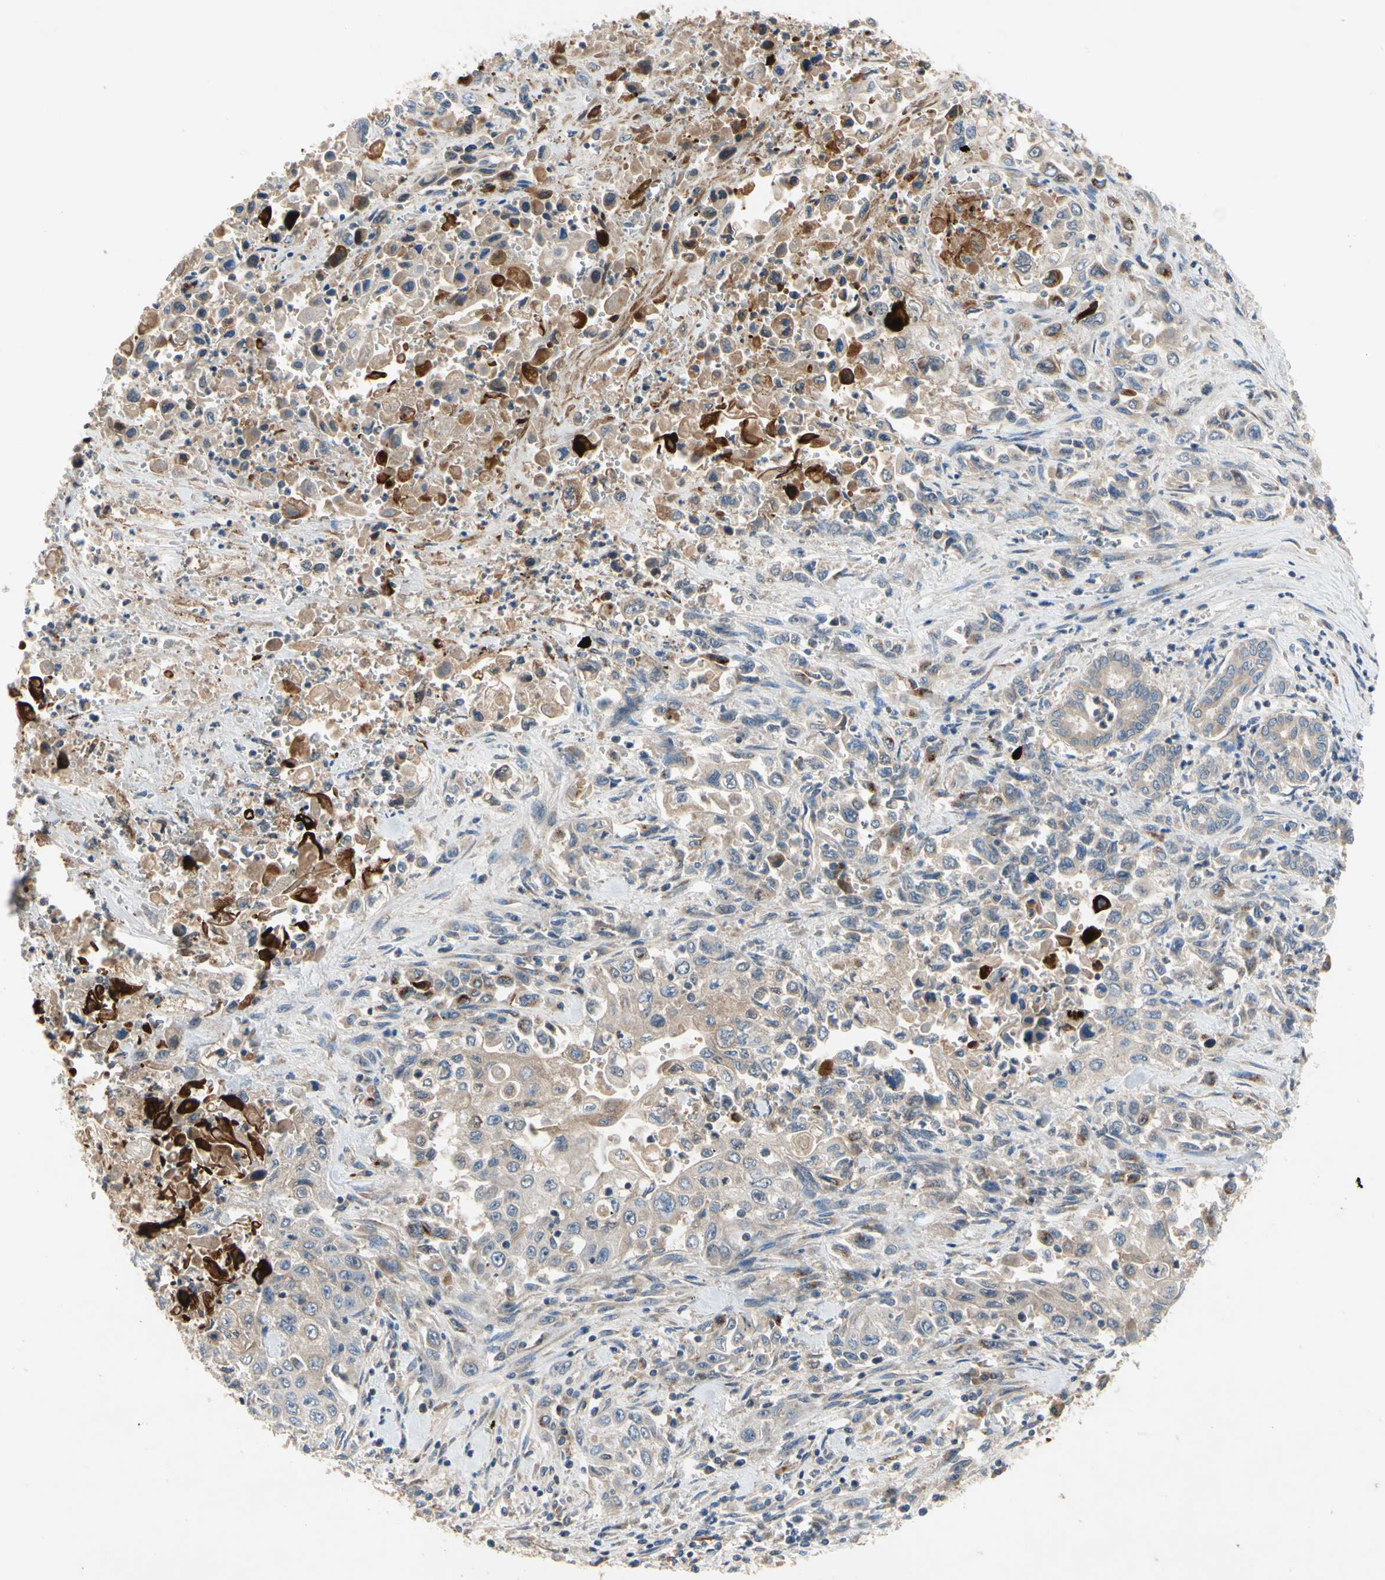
{"staining": {"intensity": "weak", "quantity": ">75%", "location": "cytoplasmic/membranous"}, "tissue": "pancreatic cancer", "cell_type": "Tumor cells", "image_type": "cancer", "snomed": [{"axis": "morphology", "description": "Adenocarcinoma, NOS"}, {"axis": "topography", "description": "Pancreas"}], "caption": "Weak cytoplasmic/membranous protein positivity is seen in approximately >75% of tumor cells in pancreatic cancer.", "gene": "XYLT1", "patient": {"sex": "male", "age": 70}}